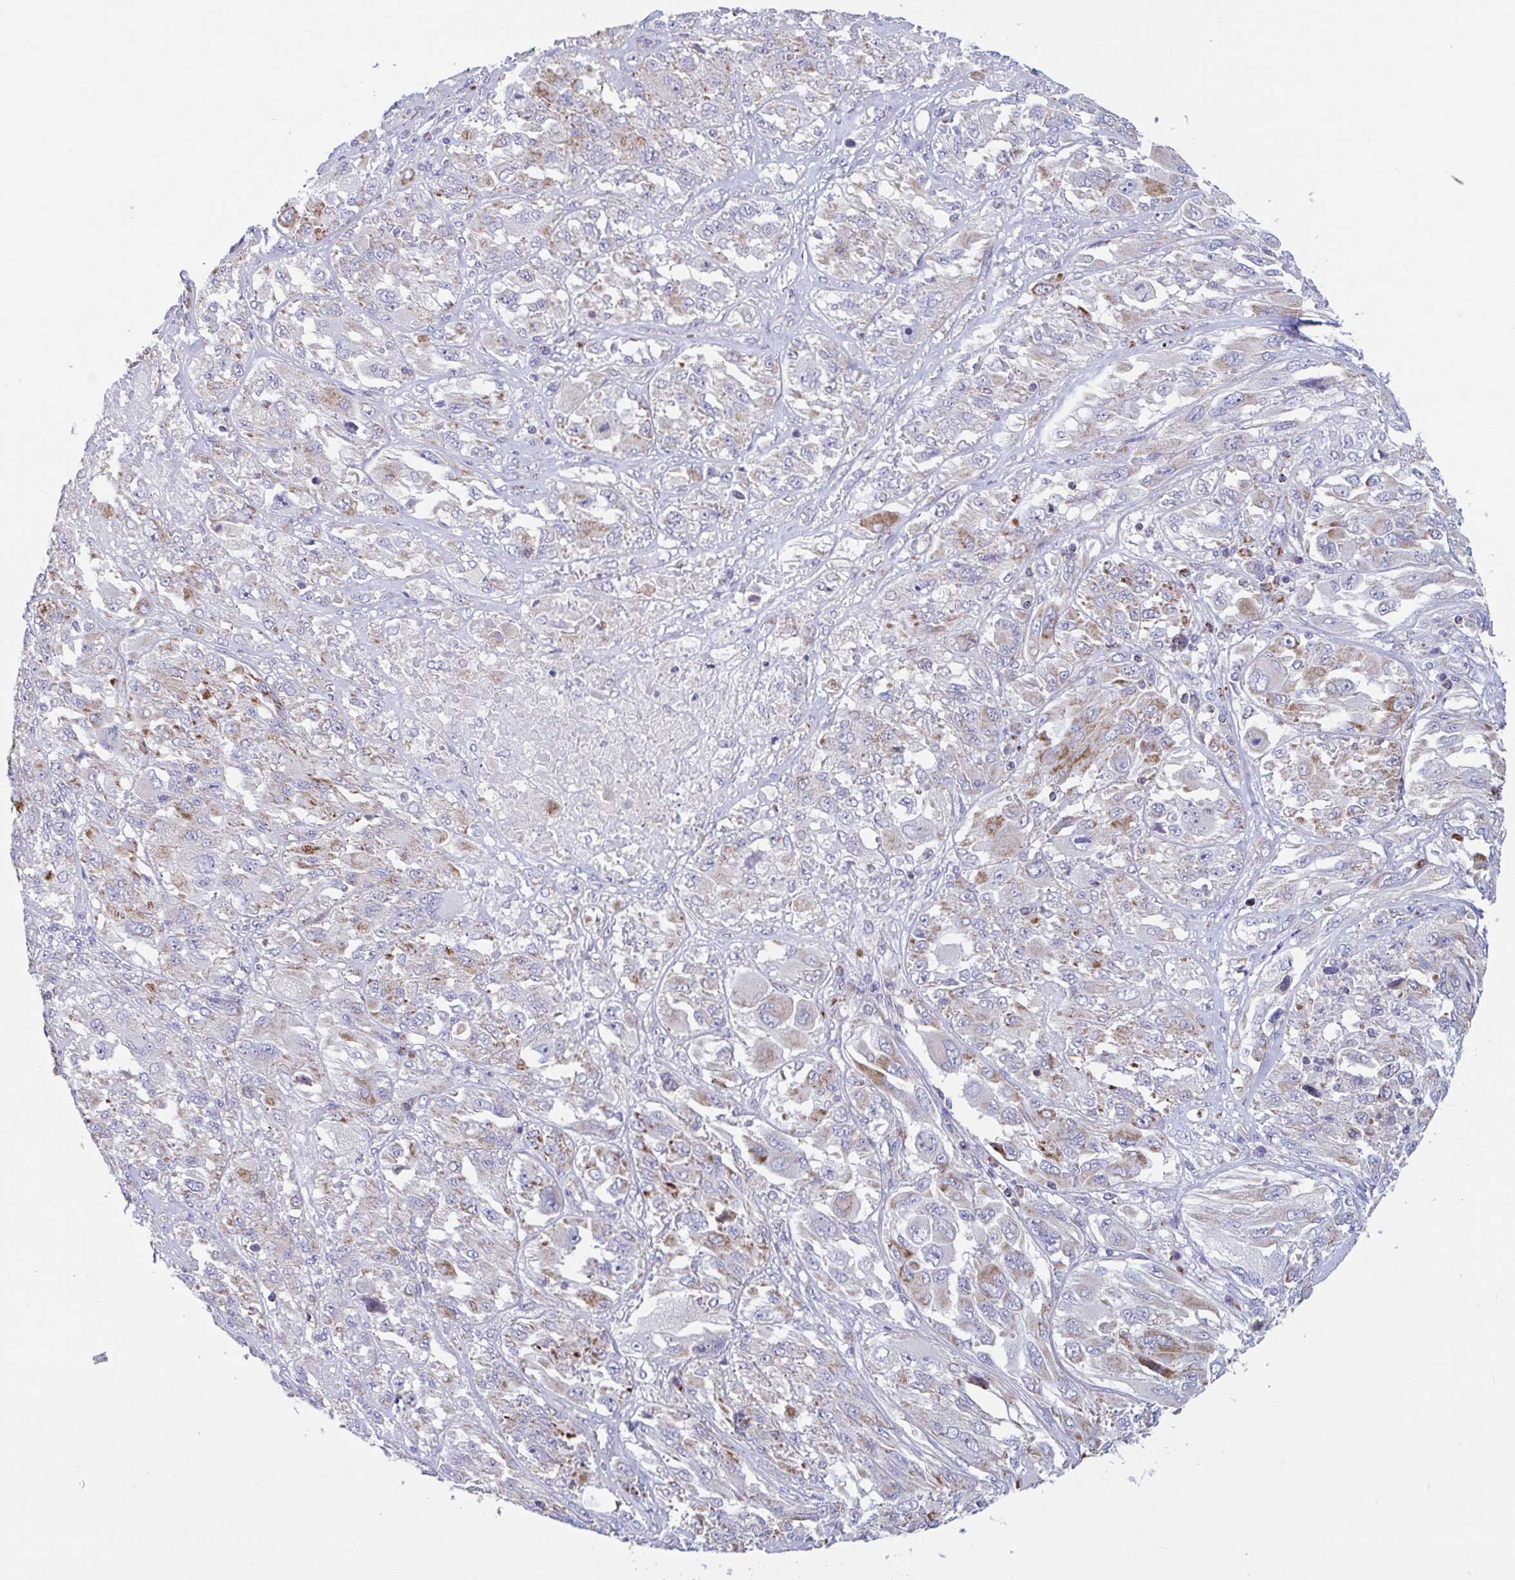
{"staining": {"intensity": "moderate", "quantity": "<25%", "location": "cytoplasmic/membranous"}, "tissue": "melanoma", "cell_type": "Tumor cells", "image_type": "cancer", "snomed": [{"axis": "morphology", "description": "Malignant melanoma, NOS"}, {"axis": "topography", "description": "Skin"}], "caption": "Immunohistochemistry (IHC) of melanoma demonstrates low levels of moderate cytoplasmic/membranous positivity in about <25% of tumor cells. (DAB (3,3'-diaminobenzidine) IHC, brown staining for protein, blue staining for nuclei).", "gene": "BCAT2", "patient": {"sex": "female", "age": 91}}